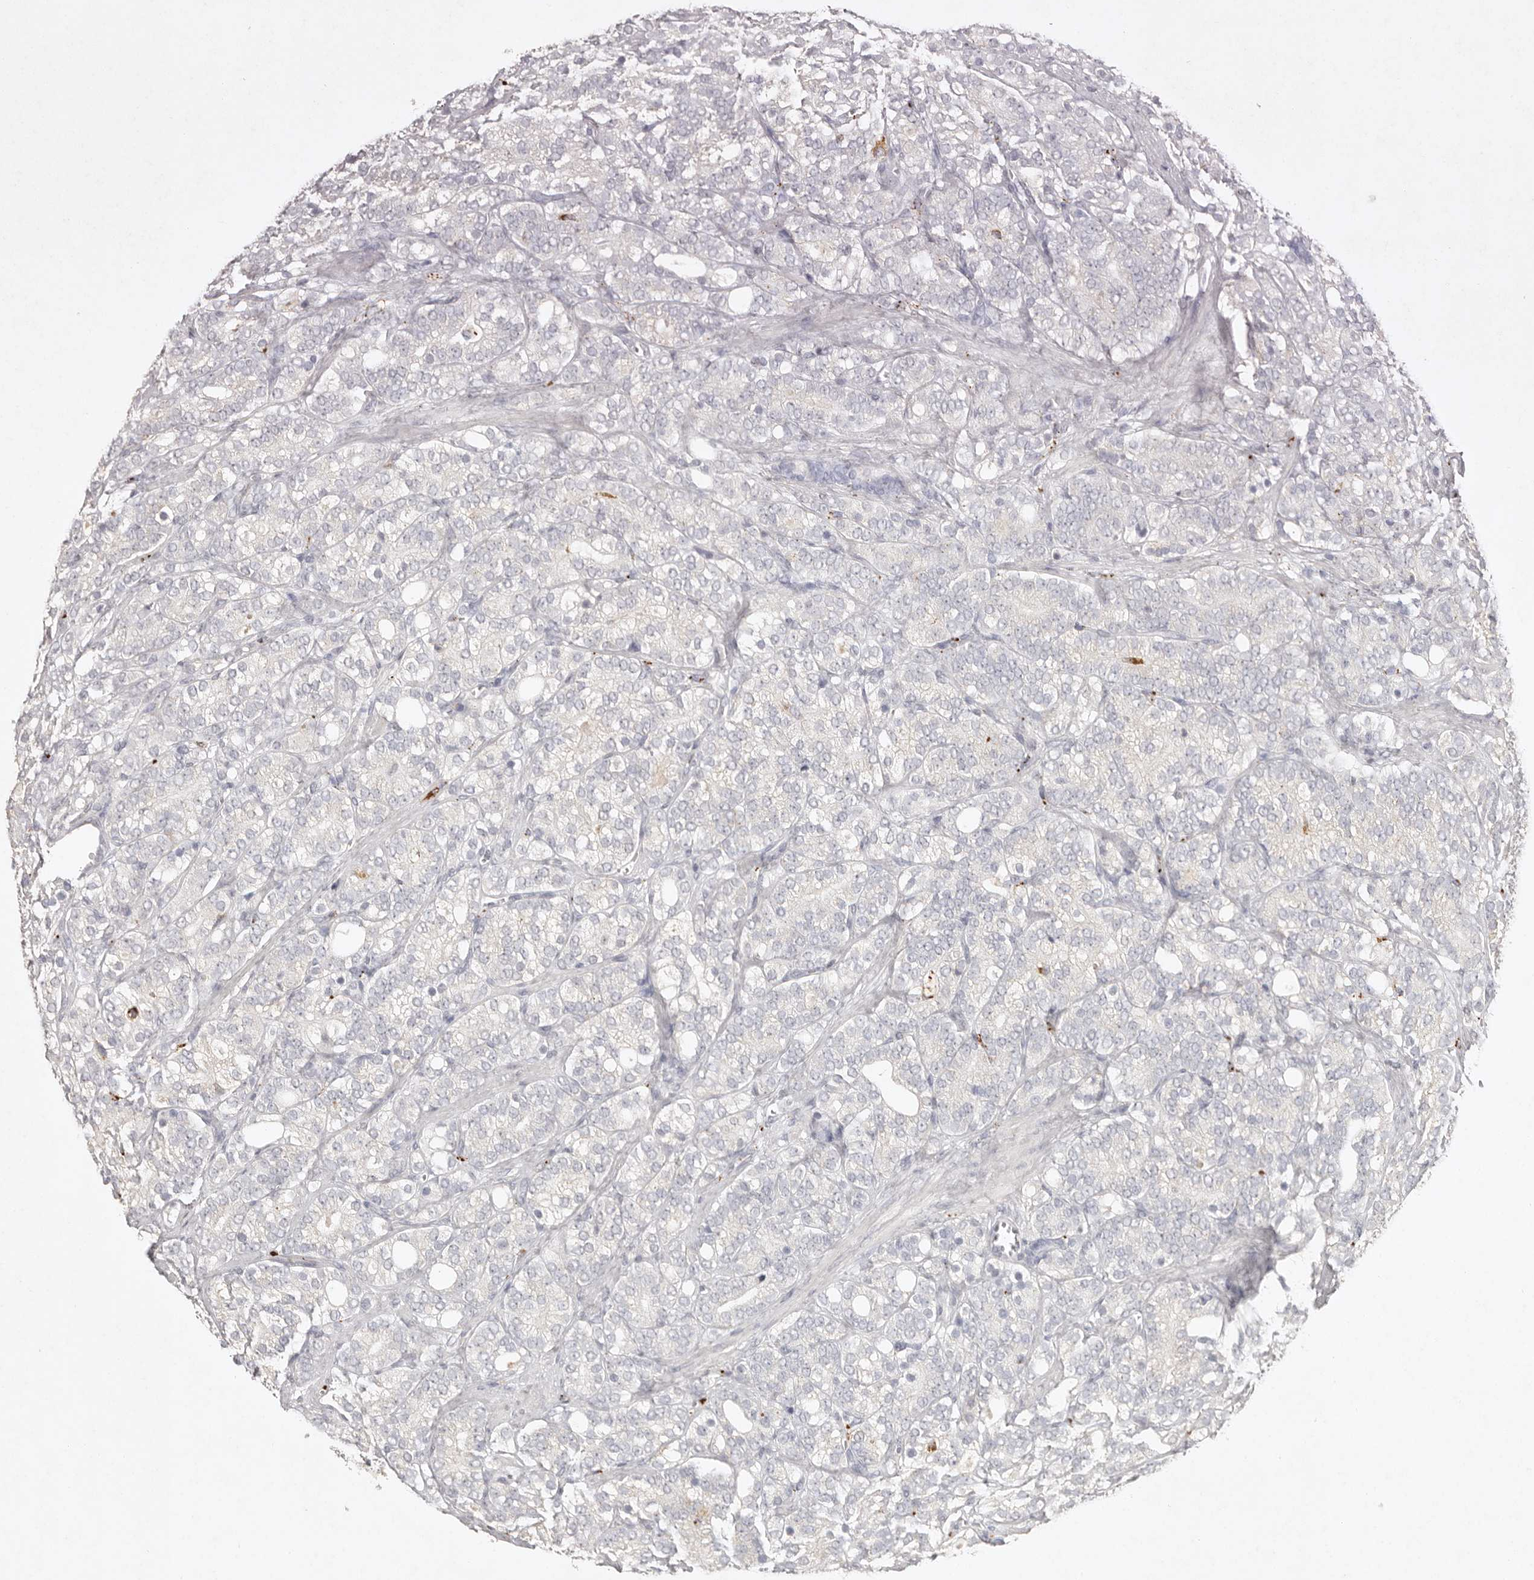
{"staining": {"intensity": "negative", "quantity": "none", "location": "none"}, "tissue": "prostate cancer", "cell_type": "Tumor cells", "image_type": "cancer", "snomed": [{"axis": "morphology", "description": "Adenocarcinoma, High grade"}, {"axis": "topography", "description": "Prostate"}], "caption": "Immunohistochemical staining of human prostate cancer displays no significant staining in tumor cells. (Stains: DAB (3,3'-diaminobenzidine) immunohistochemistry (IHC) with hematoxylin counter stain, Microscopy: brightfield microscopy at high magnification).", "gene": "FAM185A", "patient": {"sex": "male", "age": 57}}